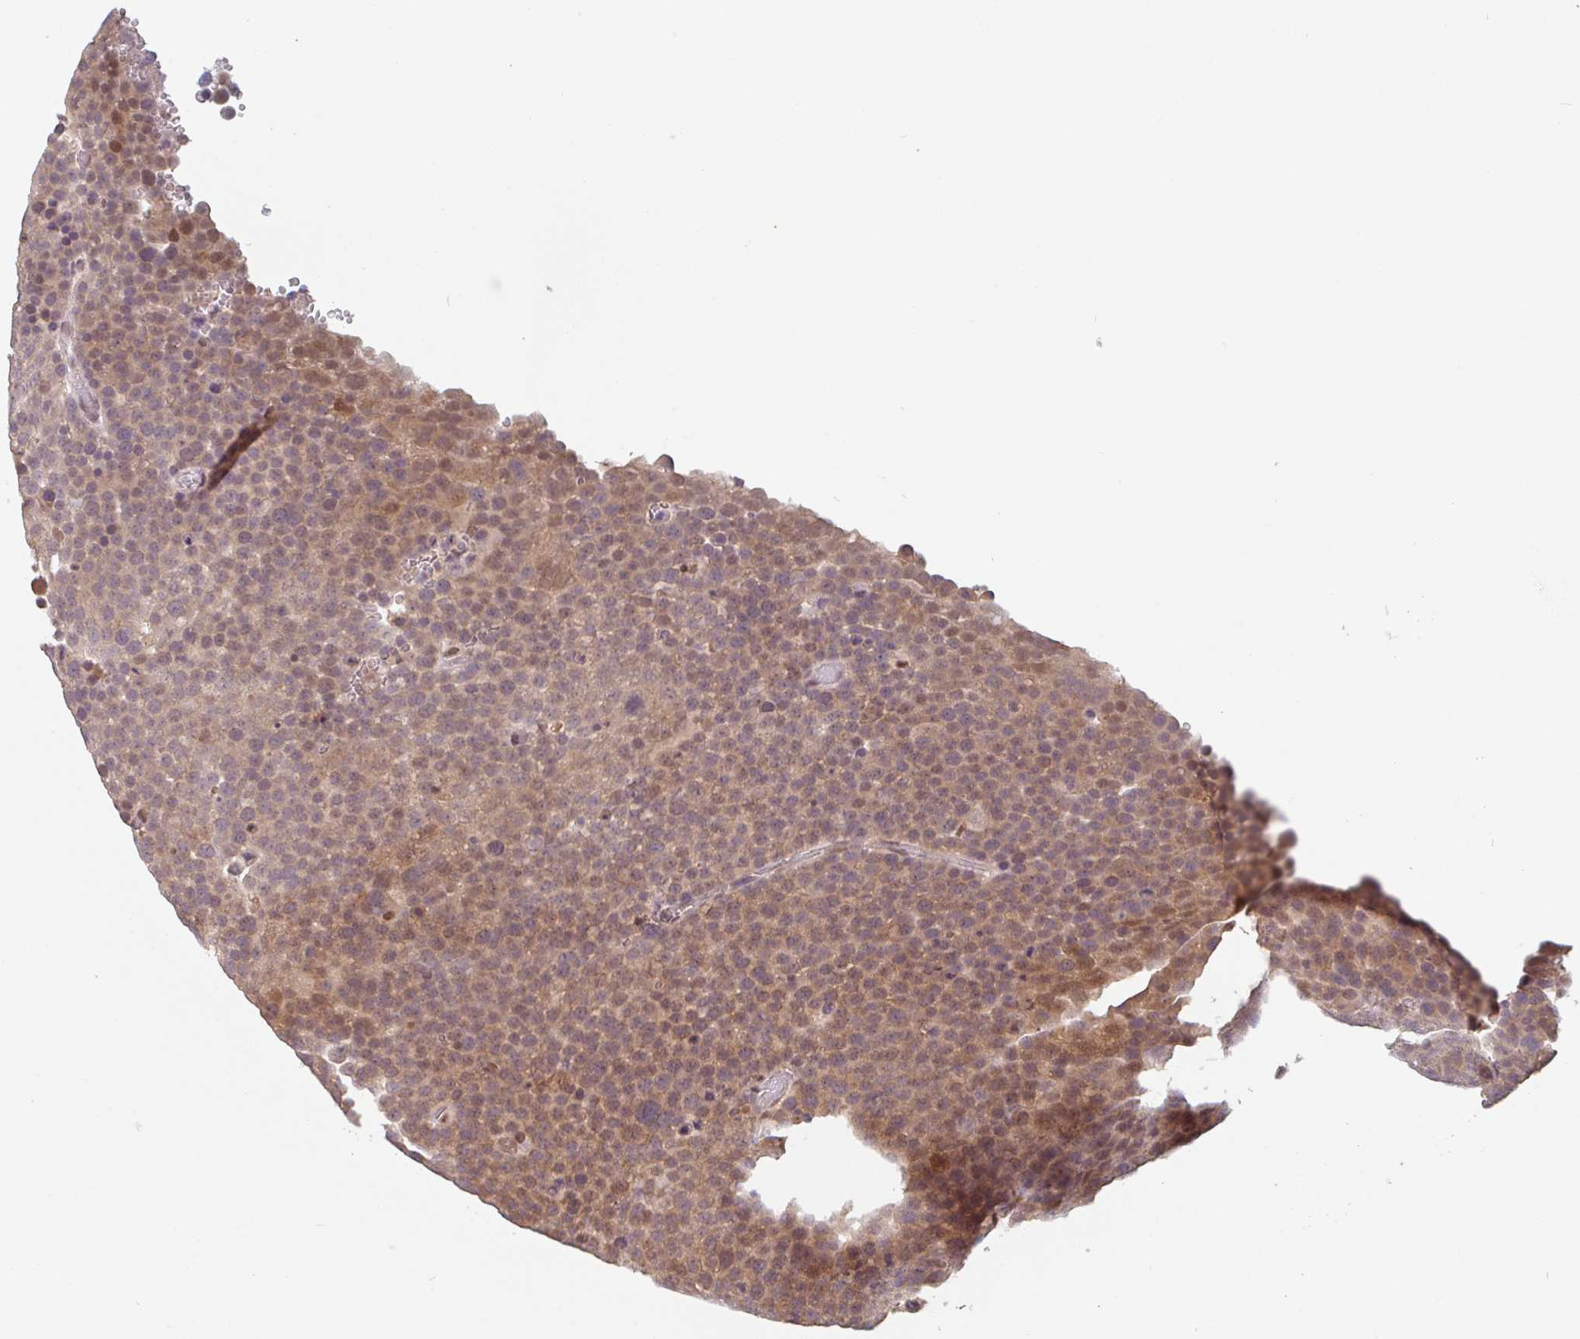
{"staining": {"intensity": "moderate", "quantity": "25%-75%", "location": "cytoplasmic/membranous,nuclear"}, "tissue": "testis cancer", "cell_type": "Tumor cells", "image_type": "cancer", "snomed": [{"axis": "morphology", "description": "Seminoma, NOS"}, {"axis": "topography", "description": "Testis"}], "caption": "An immunohistochemistry photomicrograph of neoplastic tissue is shown. Protein staining in brown highlights moderate cytoplasmic/membranous and nuclear positivity in seminoma (testis) within tumor cells.", "gene": "DR1", "patient": {"sex": "male", "age": 71}}